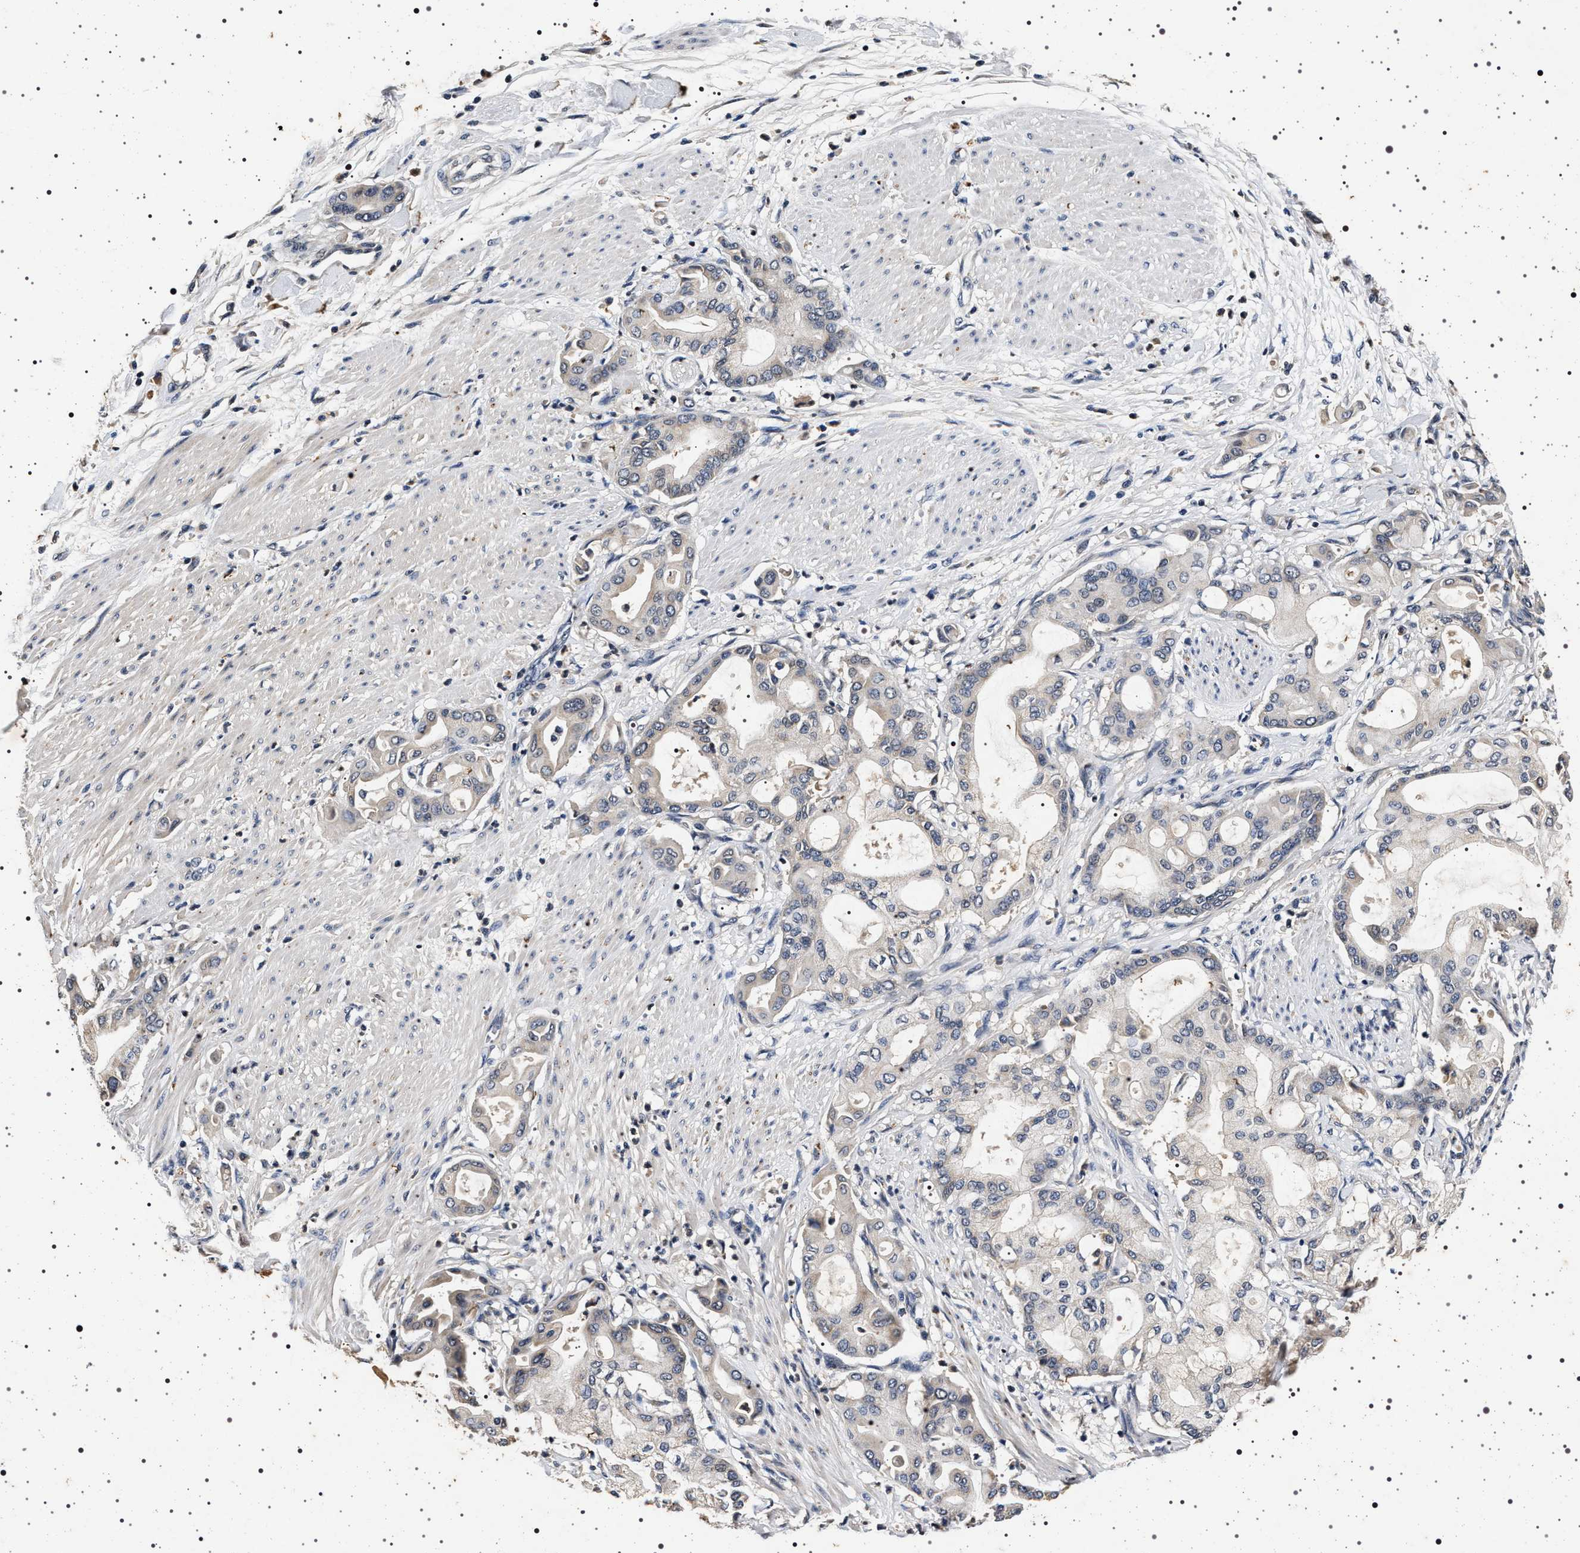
{"staining": {"intensity": "negative", "quantity": "none", "location": "none"}, "tissue": "pancreatic cancer", "cell_type": "Tumor cells", "image_type": "cancer", "snomed": [{"axis": "morphology", "description": "Adenocarcinoma, NOS"}, {"axis": "morphology", "description": "Adenocarcinoma, metastatic, NOS"}, {"axis": "topography", "description": "Lymph node"}, {"axis": "topography", "description": "Pancreas"}, {"axis": "topography", "description": "Duodenum"}], "caption": "There is no significant staining in tumor cells of adenocarcinoma (pancreatic).", "gene": "CDKN1B", "patient": {"sex": "female", "age": 64}}